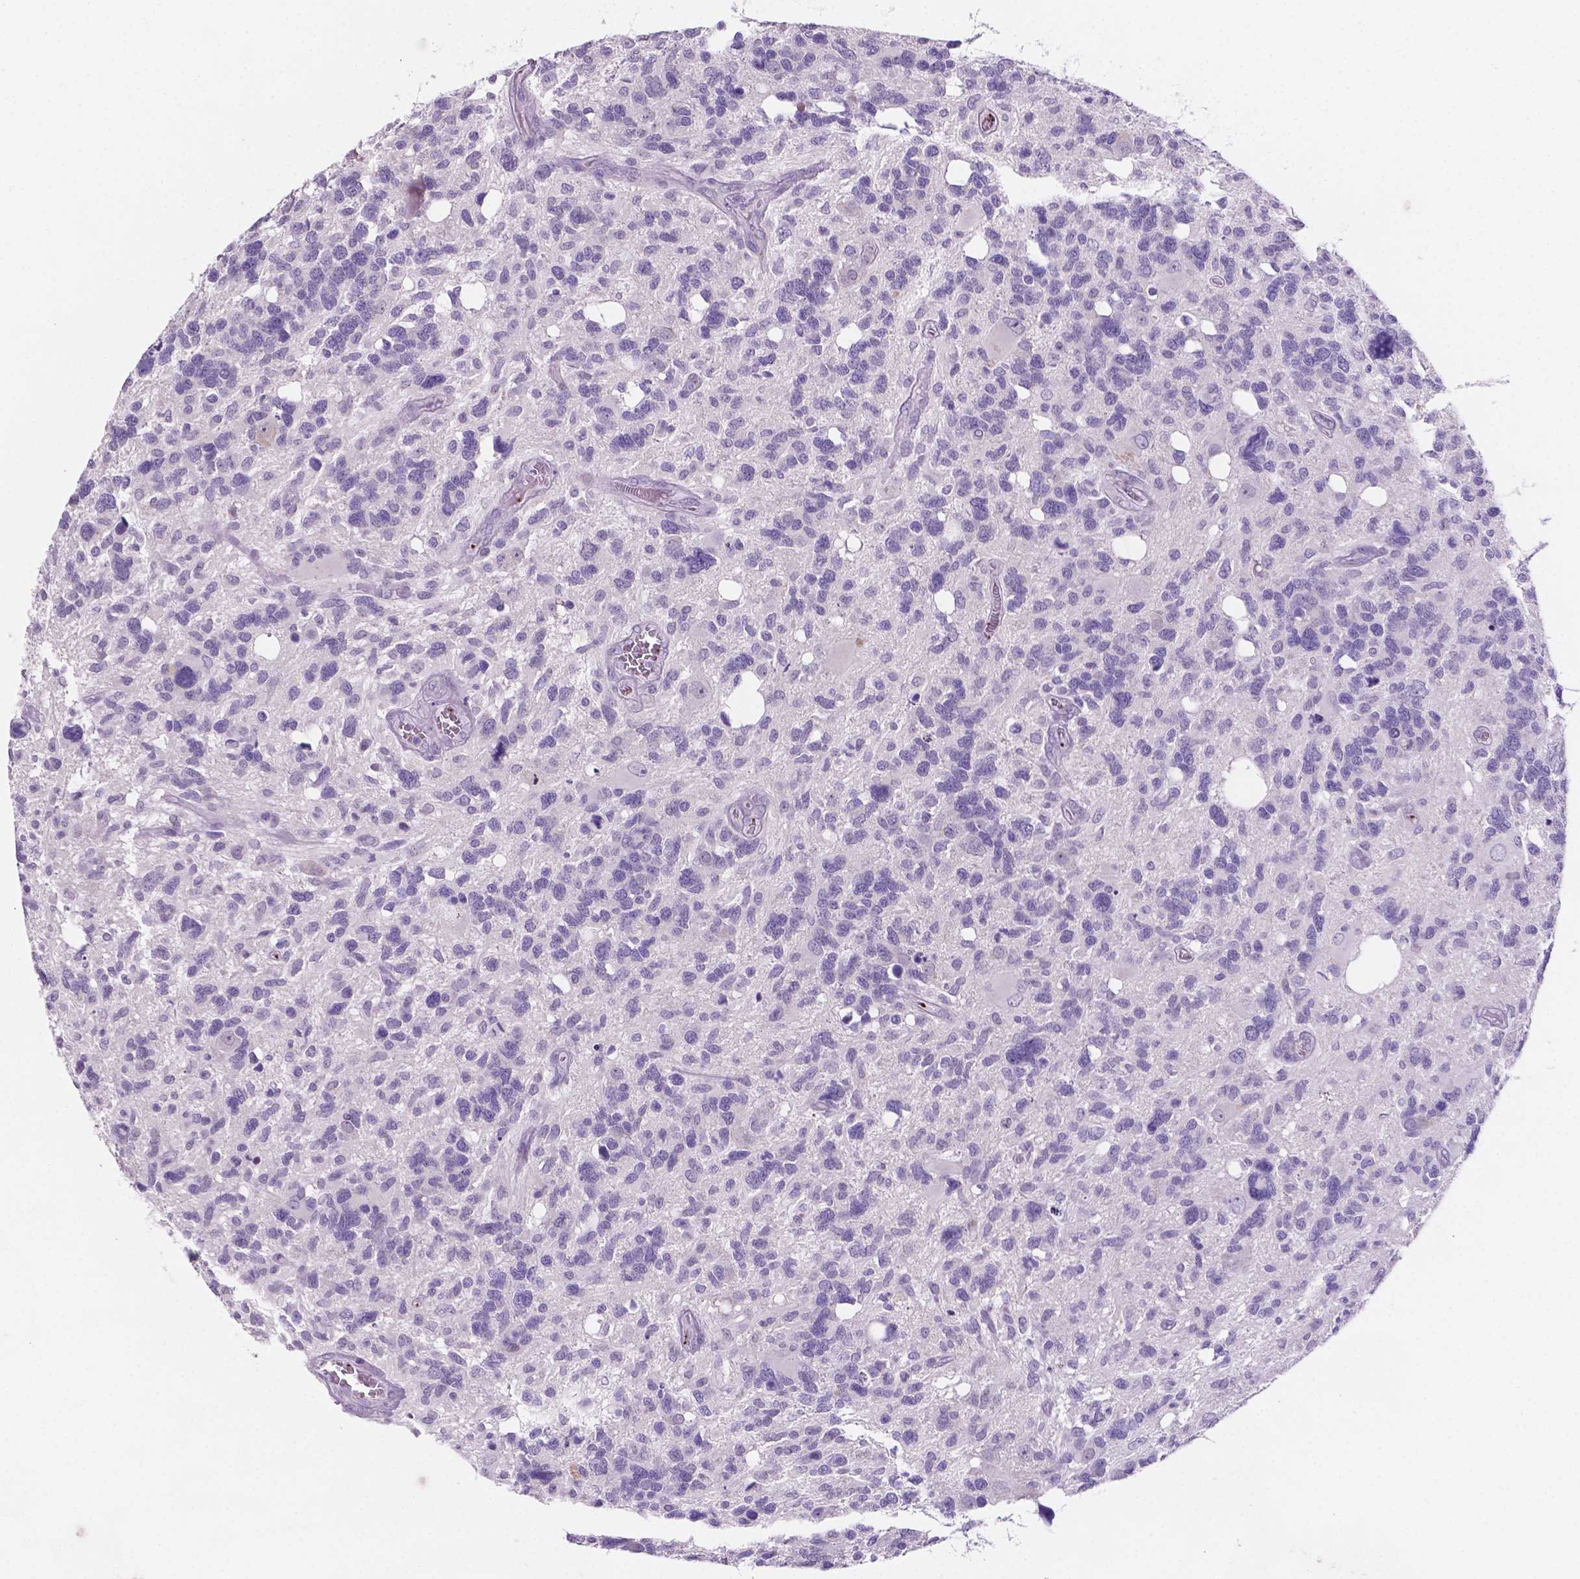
{"staining": {"intensity": "negative", "quantity": "none", "location": "none"}, "tissue": "glioma", "cell_type": "Tumor cells", "image_type": "cancer", "snomed": [{"axis": "morphology", "description": "Glioma, malignant, High grade"}, {"axis": "topography", "description": "Brain"}], "caption": "A histopathology image of human glioma is negative for staining in tumor cells.", "gene": "EBLN2", "patient": {"sex": "male", "age": 49}}